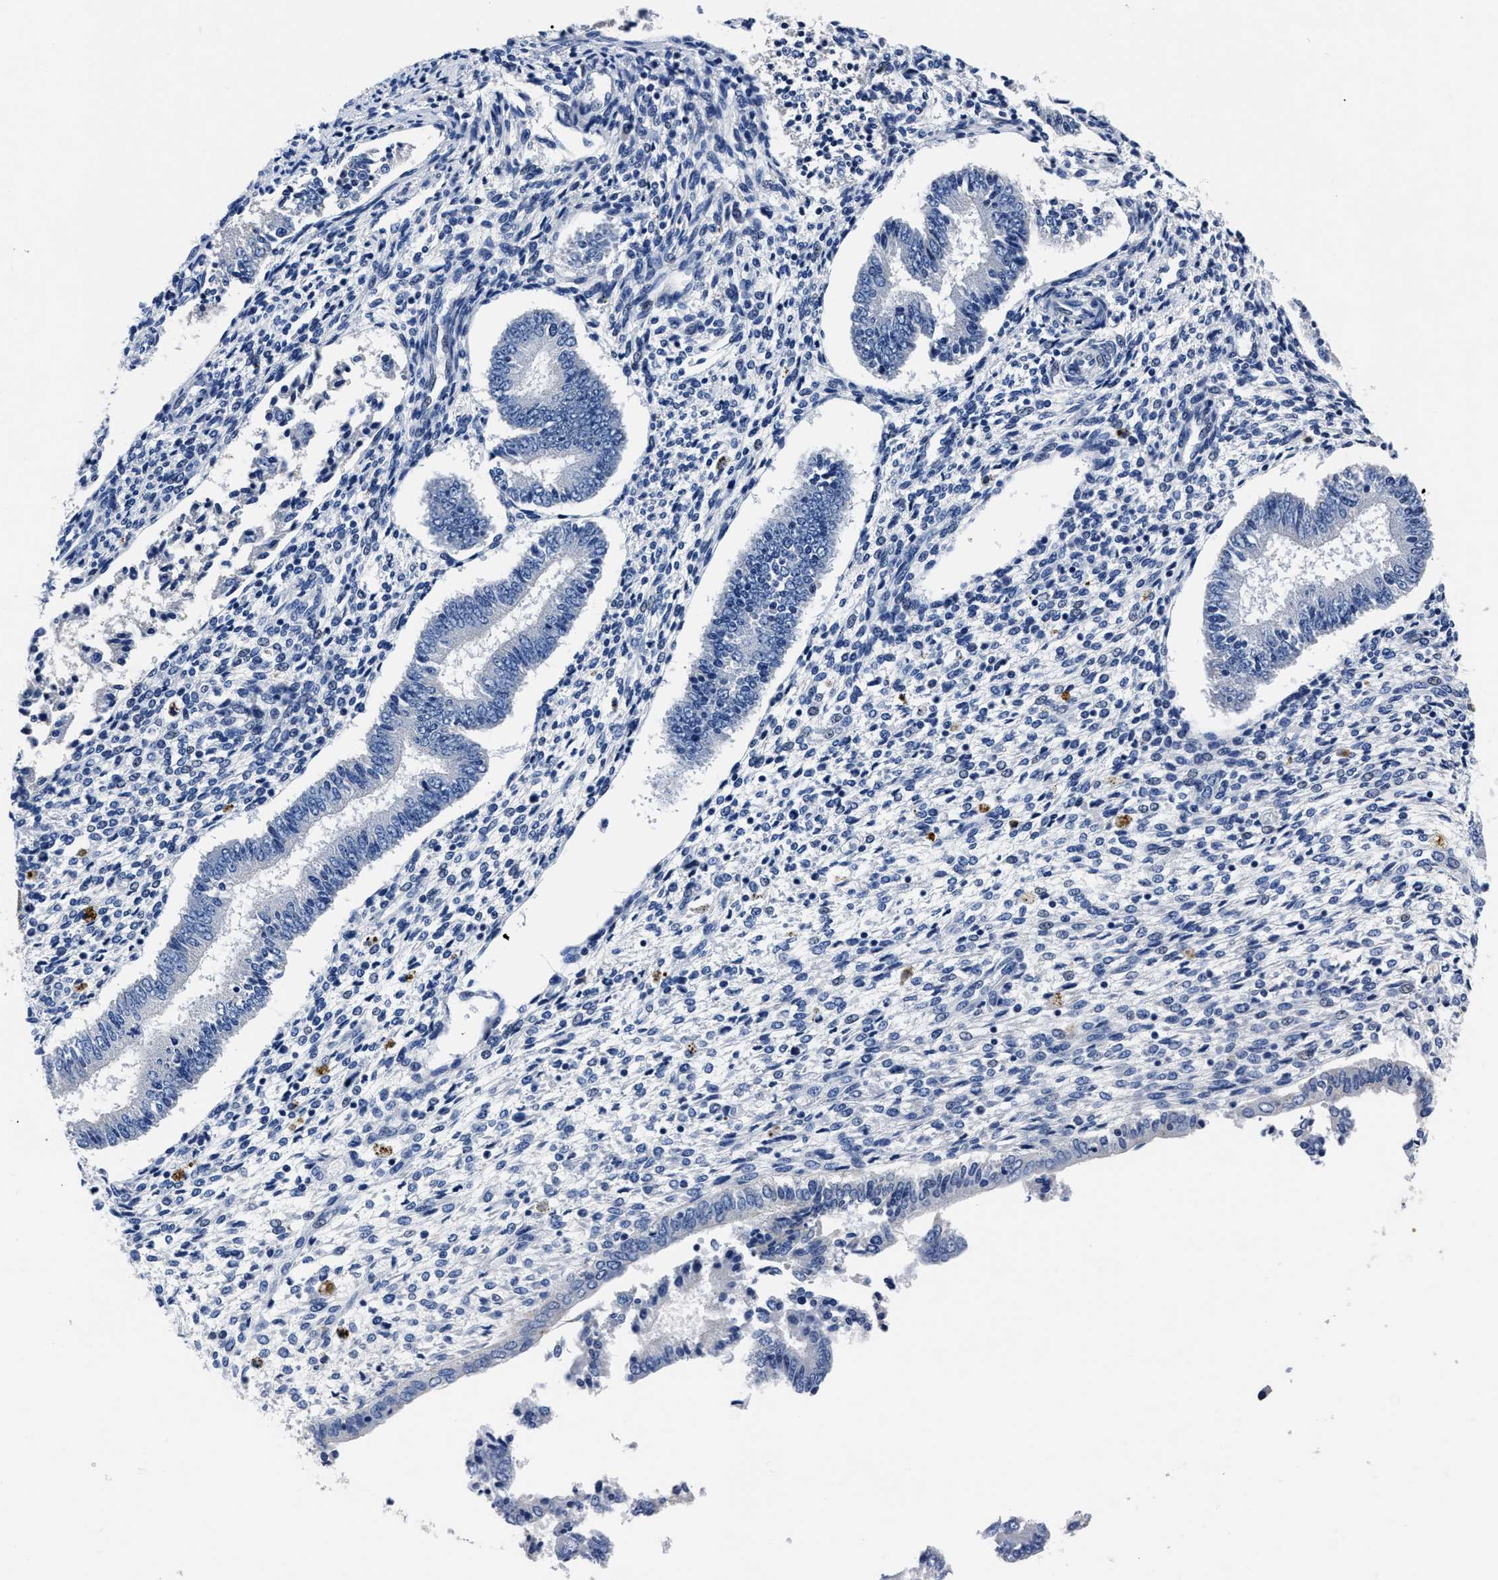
{"staining": {"intensity": "negative", "quantity": "none", "location": "none"}, "tissue": "endometrium", "cell_type": "Cells in endometrial stroma", "image_type": "normal", "snomed": [{"axis": "morphology", "description": "Normal tissue, NOS"}, {"axis": "topography", "description": "Endometrium"}], "caption": "Immunohistochemistry photomicrograph of normal human endometrium stained for a protein (brown), which exhibits no staining in cells in endometrial stroma.", "gene": "MOV10L1", "patient": {"sex": "female", "age": 42}}